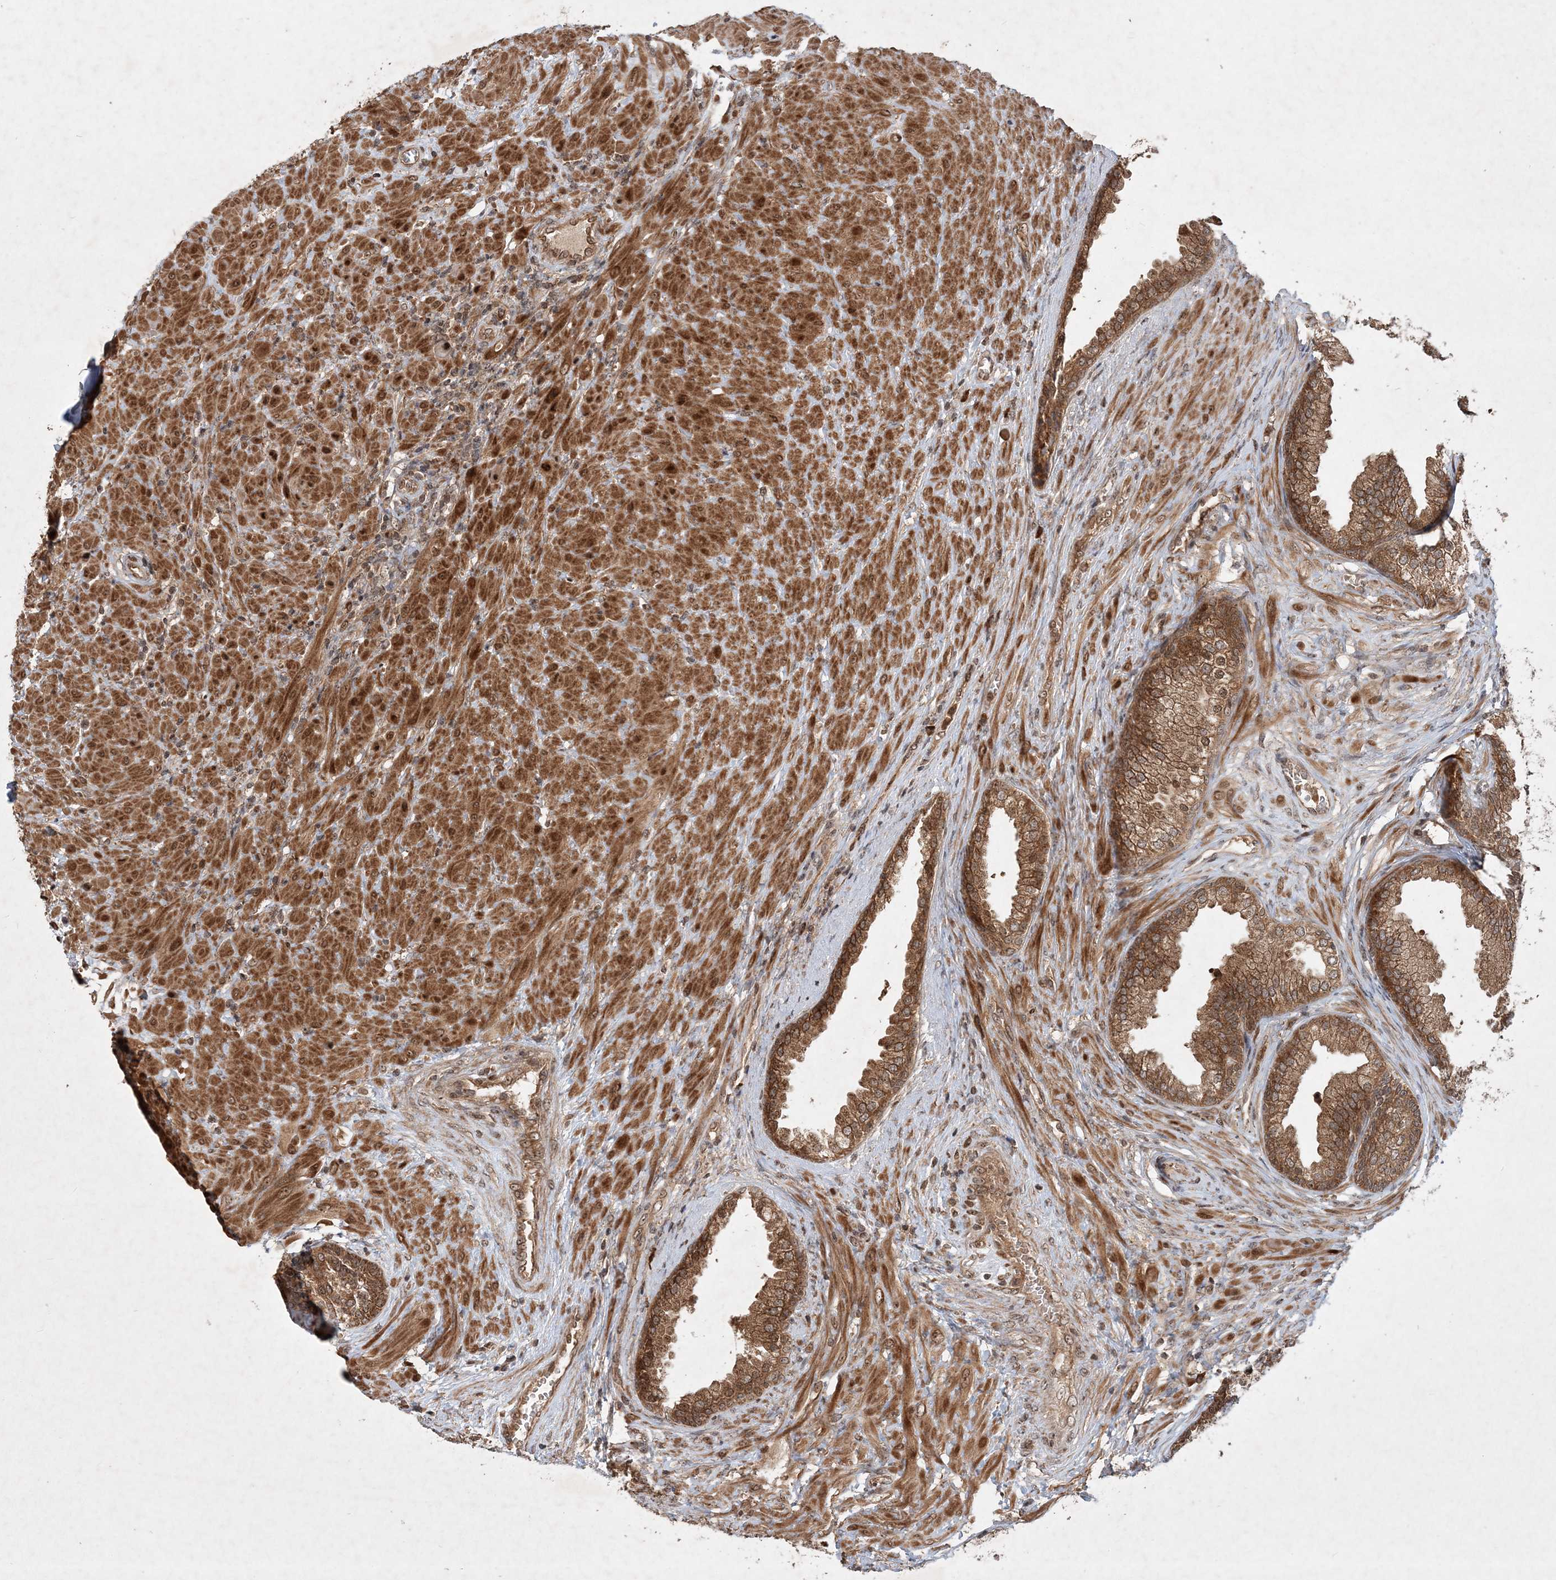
{"staining": {"intensity": "moderate", "quantity": ">75%", "location": "cytoplasmic/membranous"}, "tissue": "prostate", "cell_type": "Glandular cells", "image_type": "normal", "snomed": [{"axis": "morphology", "description": "Normal tissue, NOS"}, {"axis": "topography", "description": "Prostate"}], "caption": "Immunohistochemical staining of normal prostate reveals >75% levels of moderate cytoplasmic/membranous protein staining in approximately >75% of glandular cells.", "gene": "UBR3", "patient": {"sex": "male", "age": 76}}